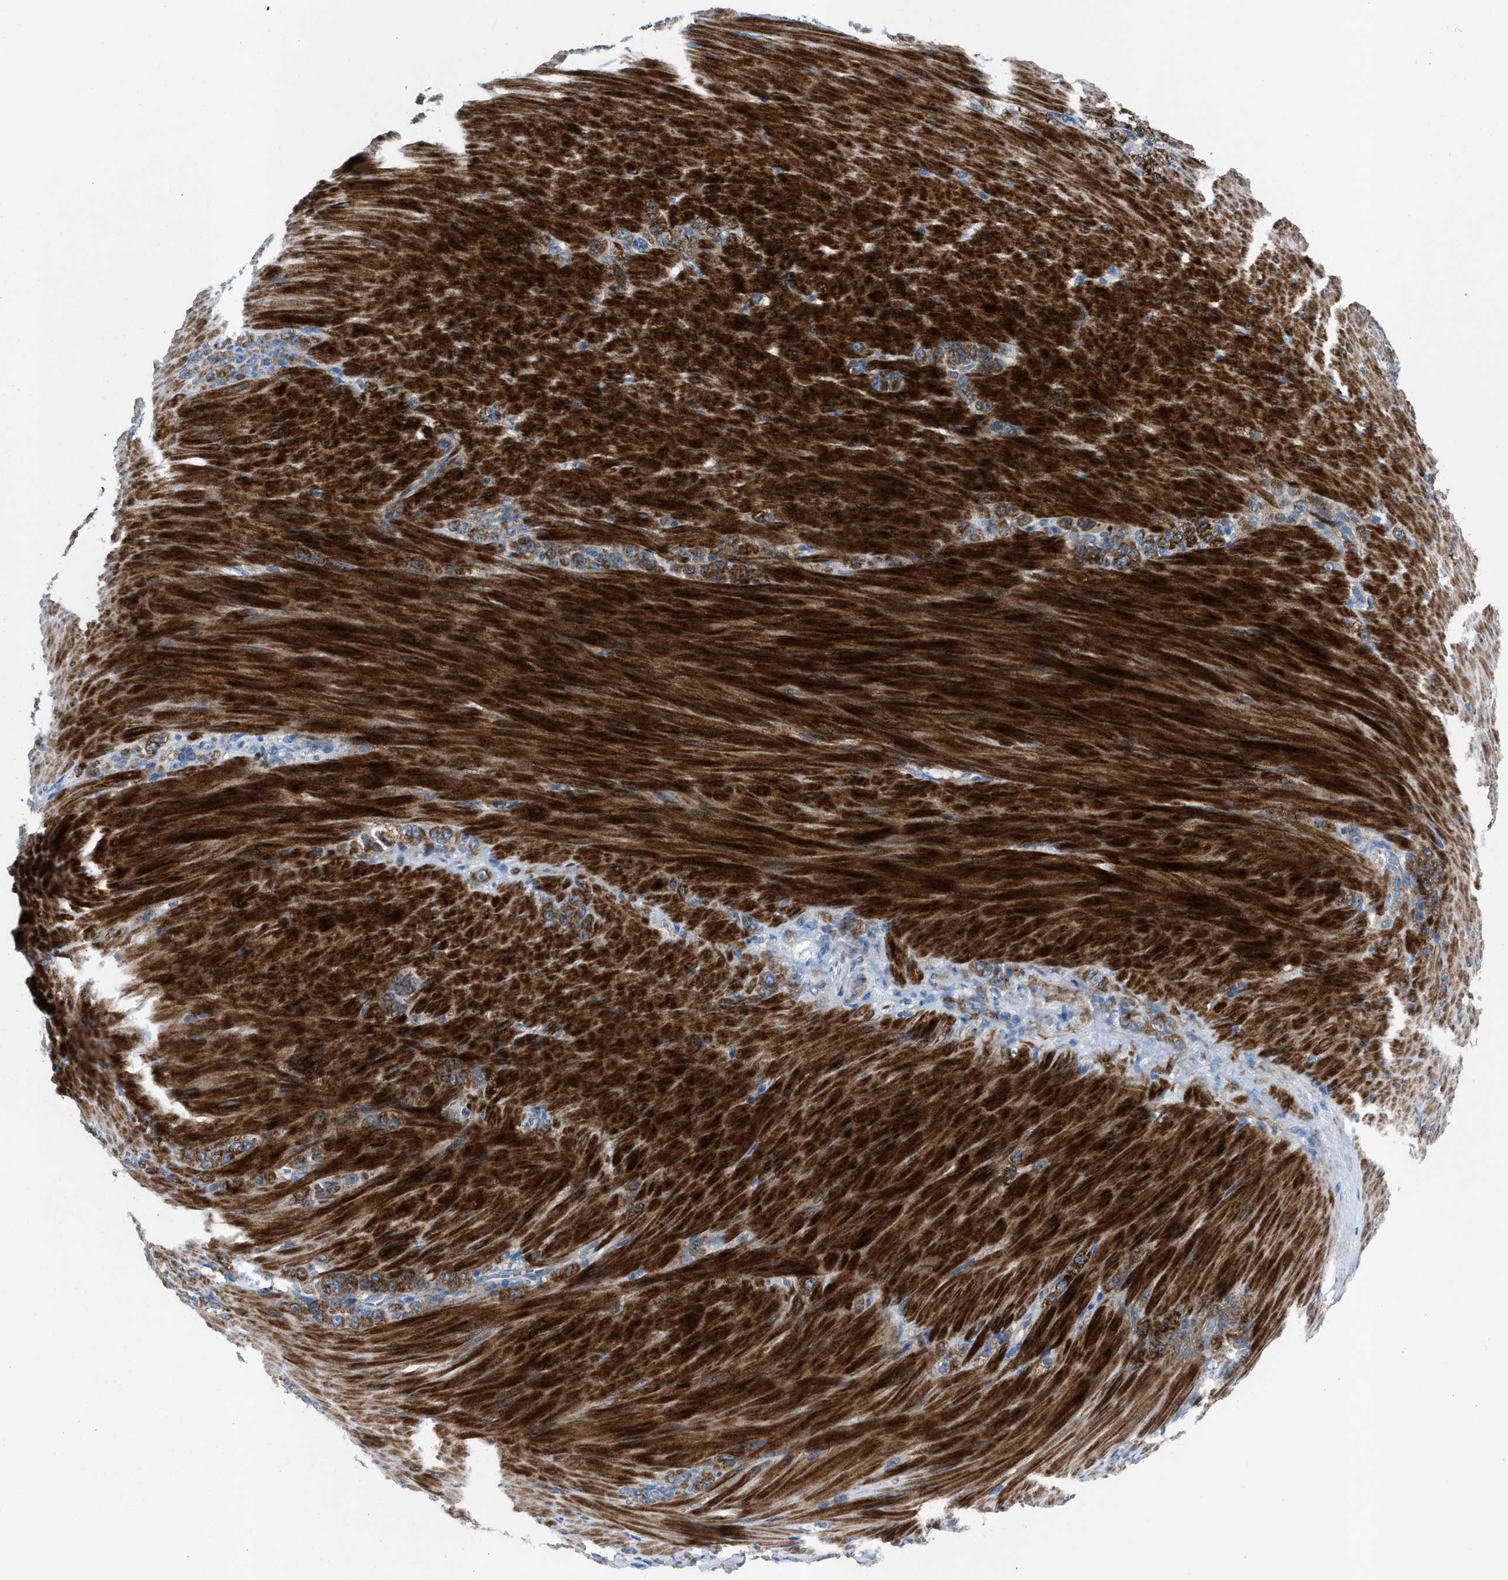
{"staining": {"intensity": "moderate", "quantity": ">75%", "location": "cytoplasmic/membranous"}, "tissue": "stomach cancer", "cell_type": "Tumor cells", "image_type": "cancer", "snomed": [{"axis": "morphology", "description": "Normal tissue, NOS"}, {"axis": "morphology", "description": "Adenocarcinoma, NOS"}, {"axis": "topography", "description": "Stomach"}], "caption": "A brown stain shows moderate cytoplasmic/membranous staining of a protein in human stomach cancer (adenocarcinoma) tumor cells.", "gene": "AOAH", "patient": {"sex": "male", "age": 82}}